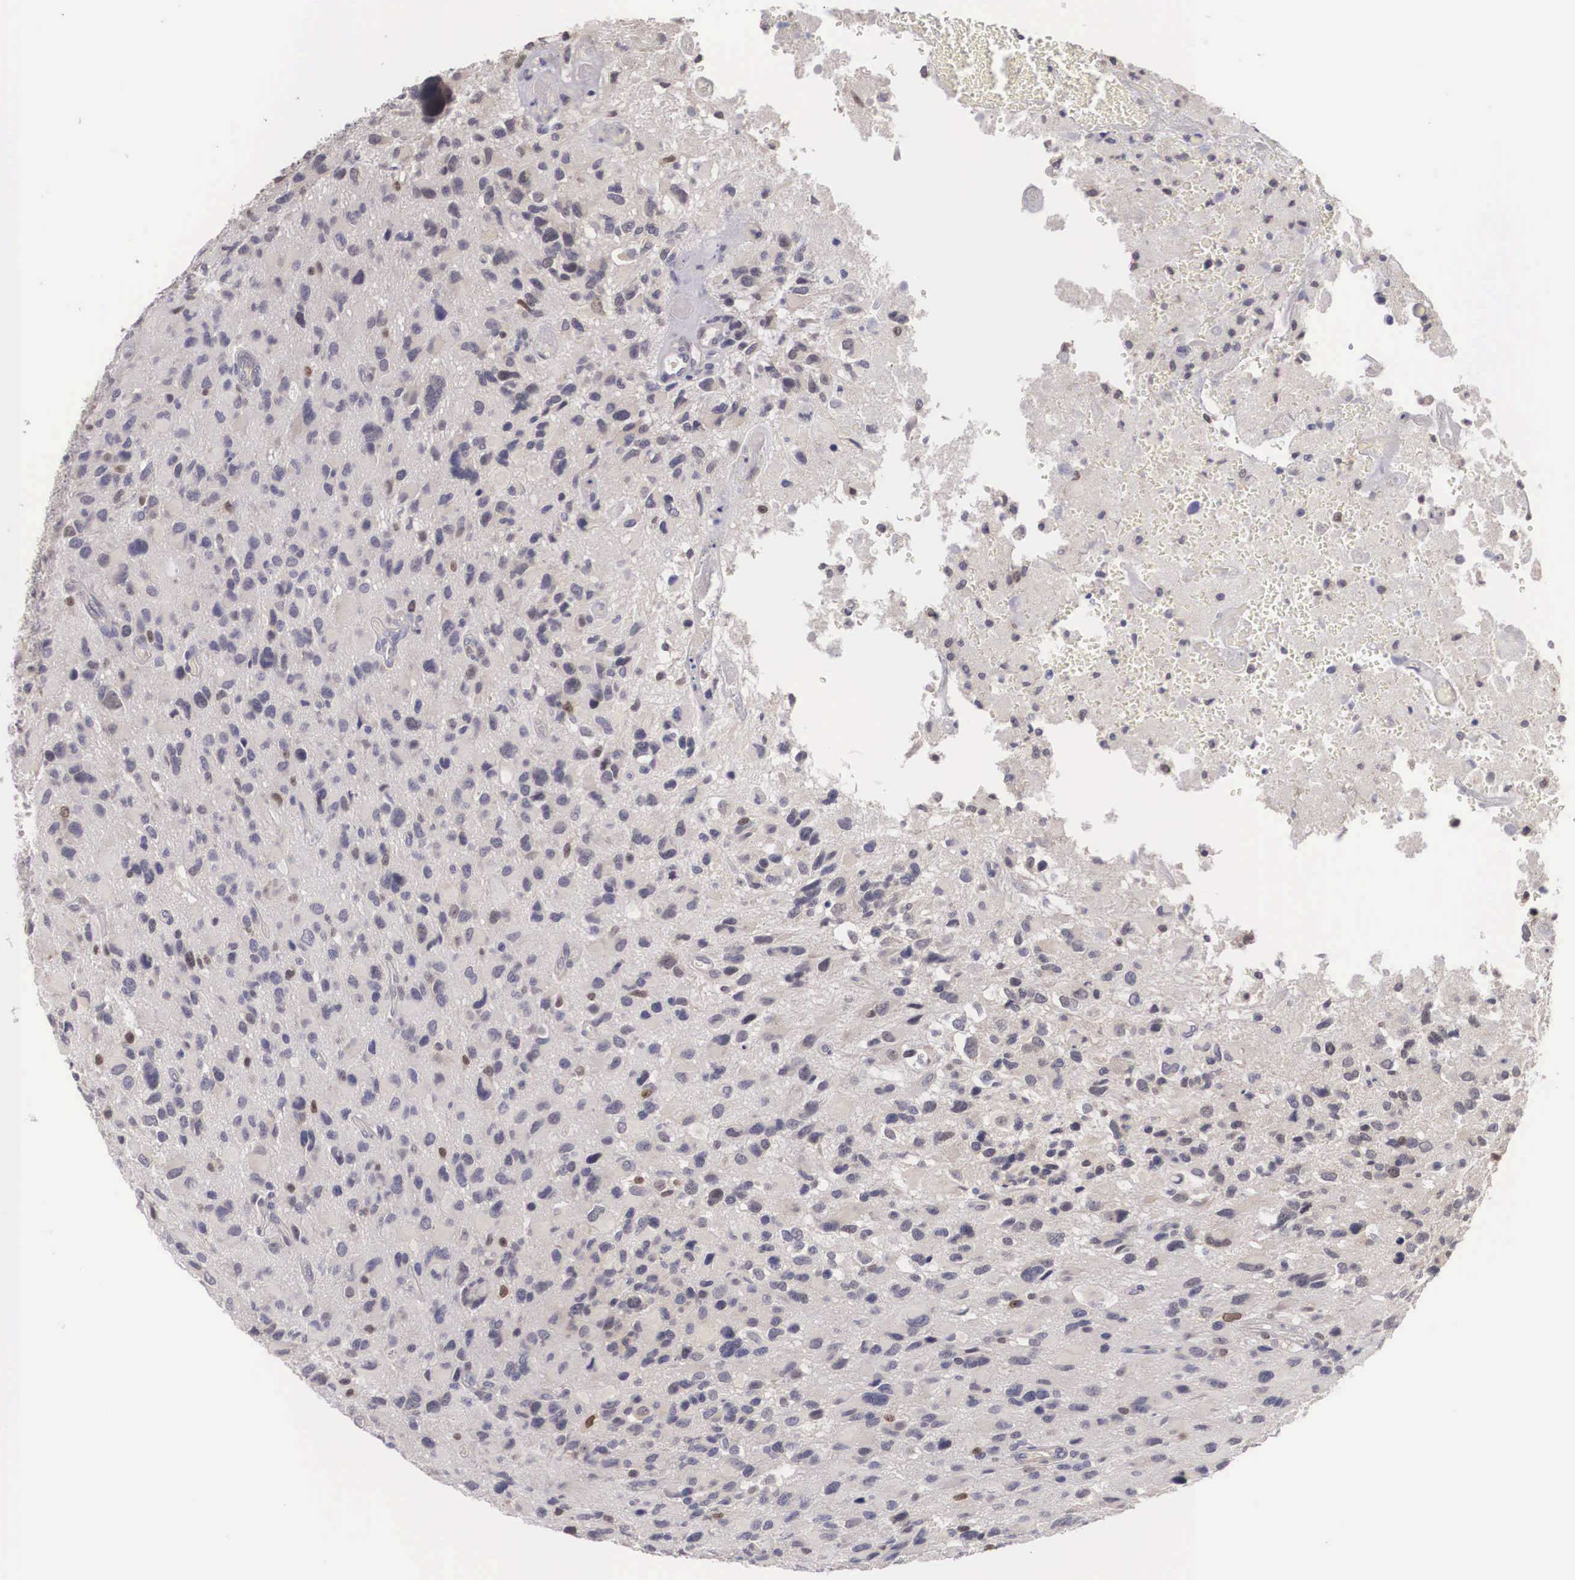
{"staining": {"intensity": "negative", "quantity": "none", "location": "none"}, "tissue": "glioma", "cell_type": "Tumor cells", "image_type": "cancer", "snomed": [{"axis": "morphology", "description": "Glioma, malignant, High grade"}, {"axis": "topography", "description": "Brain"}], "caption": "Immunohistochemistry (IHC) of human high-grade glioma (malignant) exhibits no staining in tumor cells.", "gene": "ENOX2", "patient": {"sex": "male", "age": 69}}